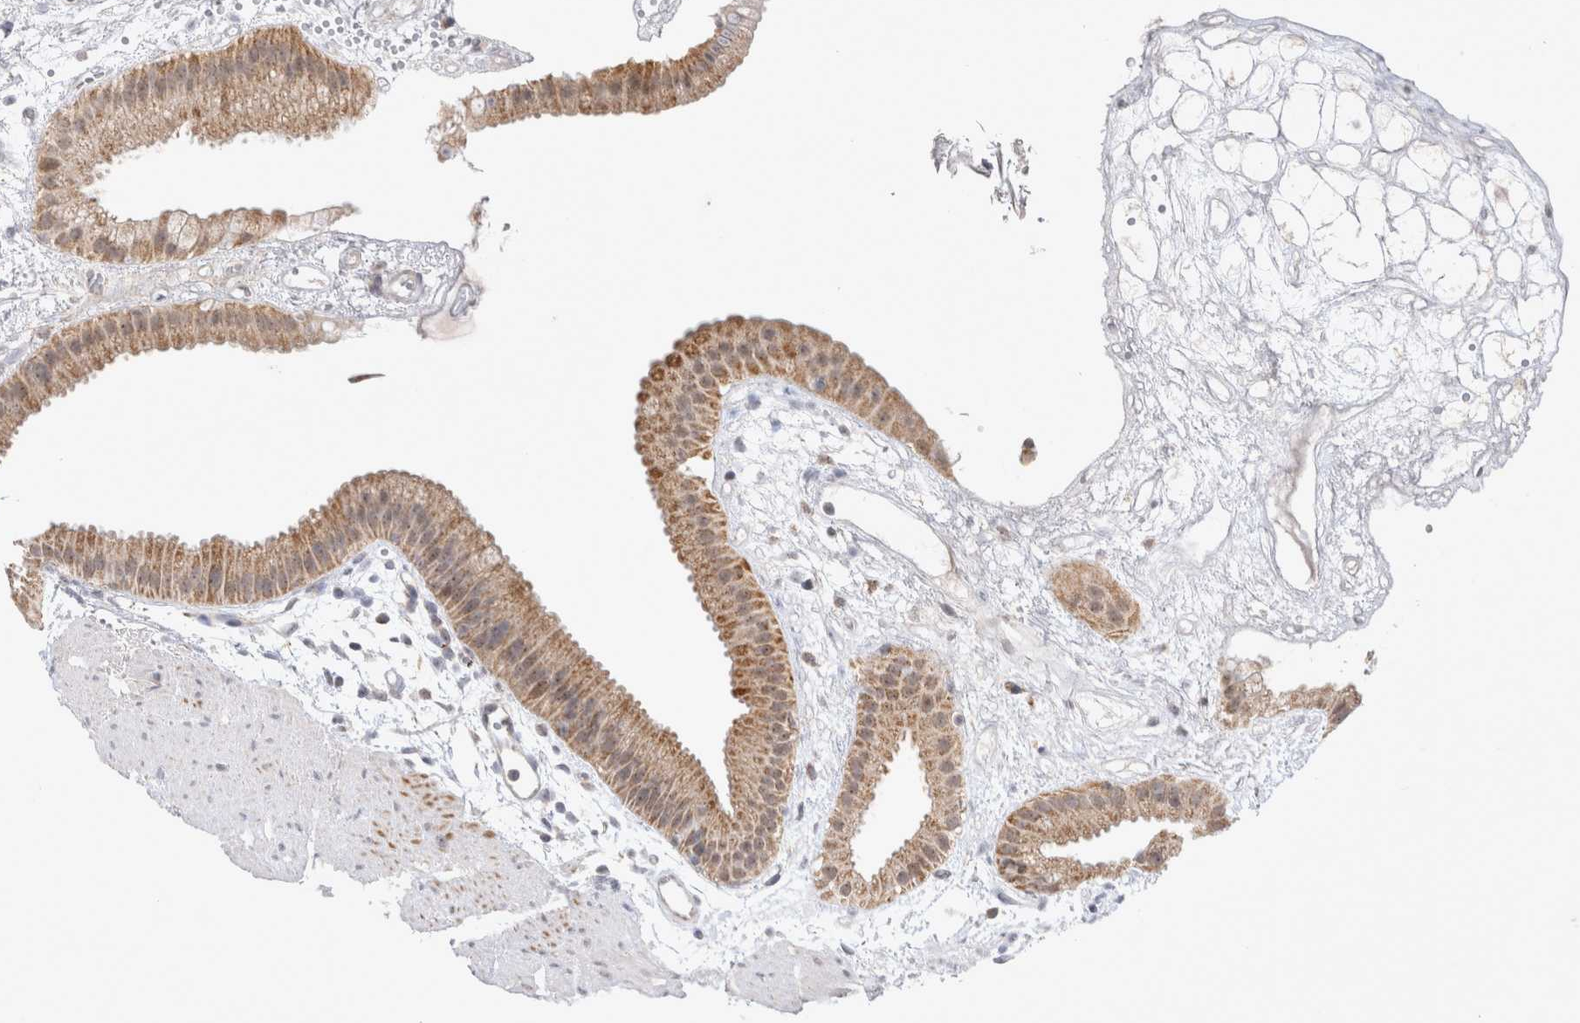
{"staining": {"intensity": "moderate", "quantity": ">75%", "location": "cytoplasmic/membranous"}, "tissue": "gallbladder", "cell_type": "Glandular cells", "image_type": "normal", "snomed": [{"axis": "morphology", "description": "Normal tissue, NOS"}, {"axis": "topography", "description": "Gallbladder"}], "caption": "Immunohistochemical staining of unremarkable gallbladder displays medium levels of moderate cytoplasmic/membranous positivity in about >75% of glandular cells. (Stains: DAB in brown, nuclei in blue, Microscopy: brightfield microscopy at high magnification).", "gene": "MRPL37", "patient": {"sex": "female", "age": 64}}